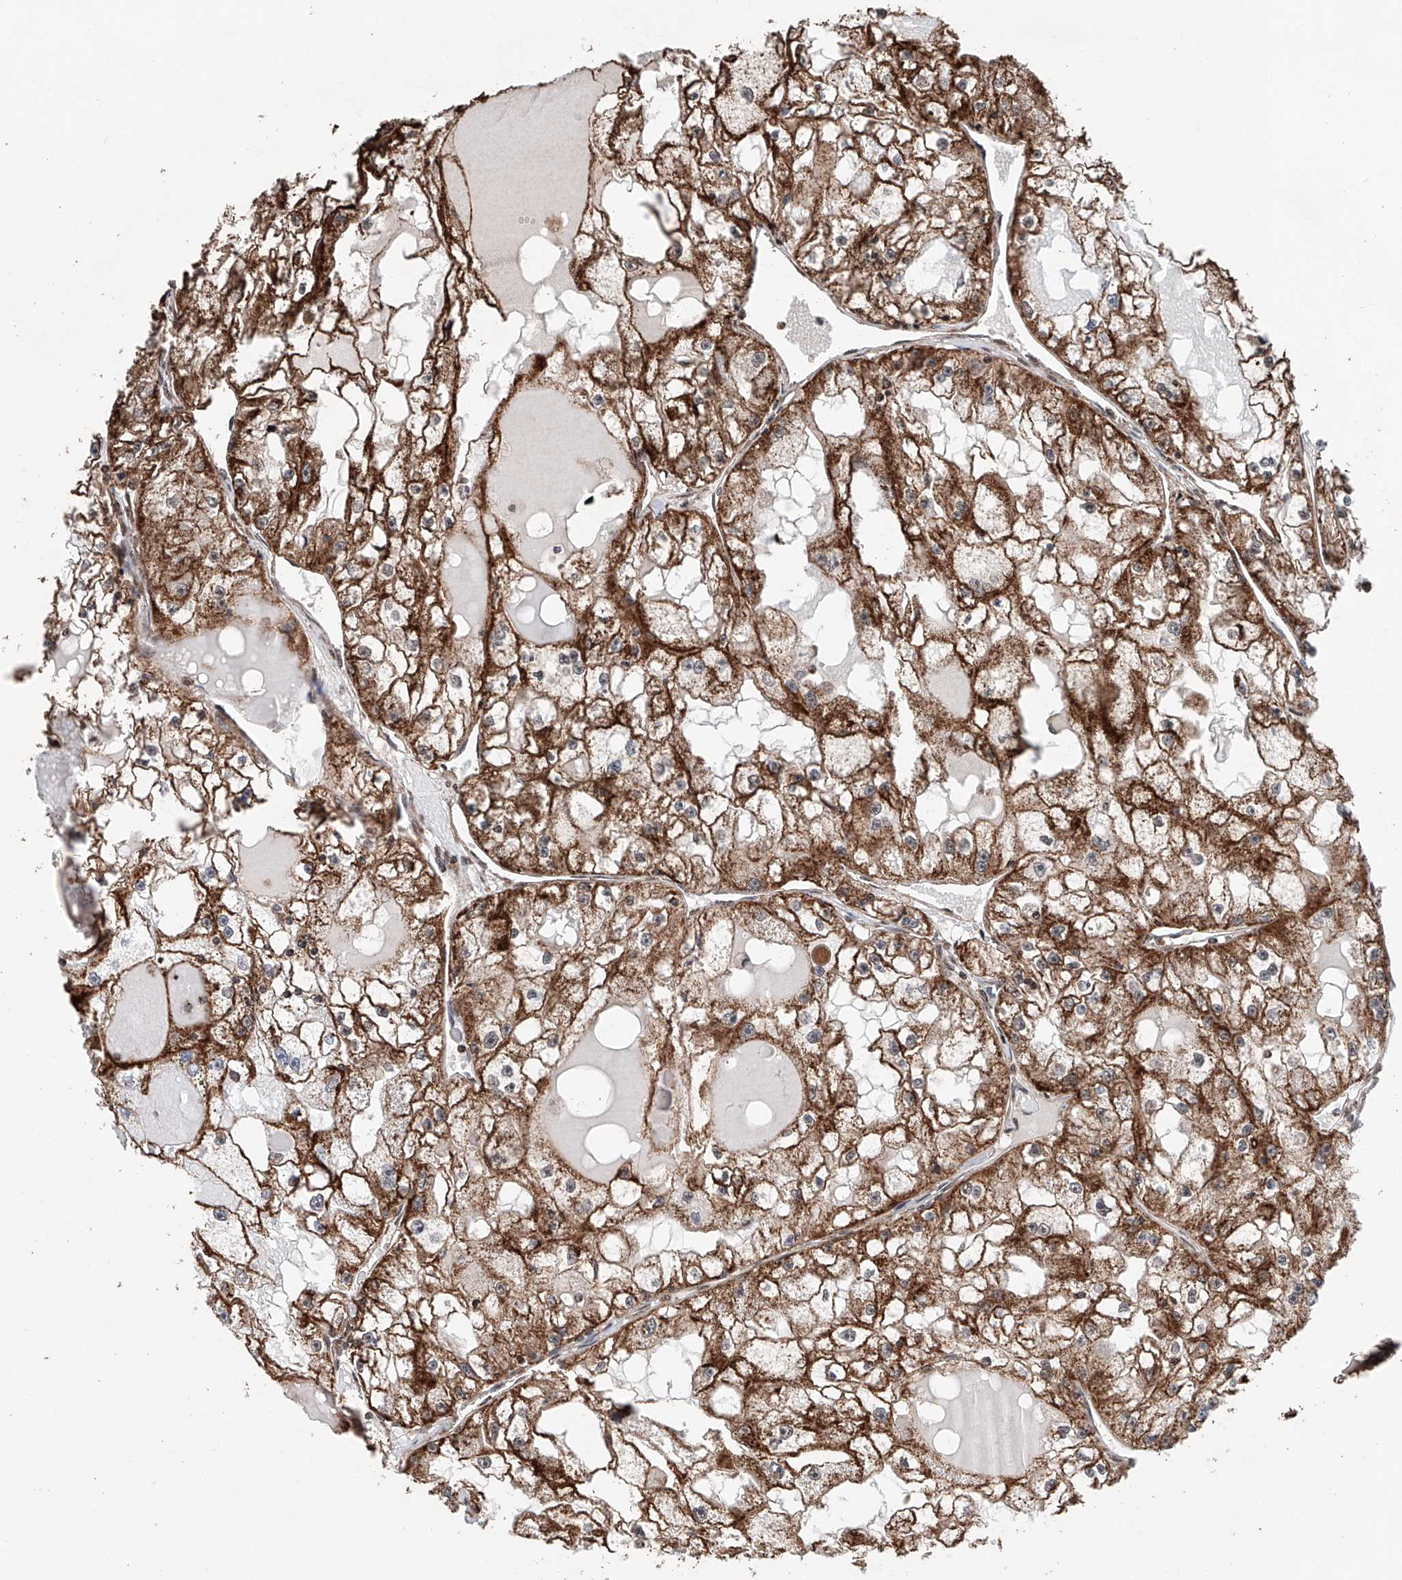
{"staining": {"intensity": "strong", "quantity": ">75%", "location": "cytoplasmic/membranous"}, "tissue": "renal cancer", "cell_type": "Tumor cells", "image_type": "cancer", "snomed": [{"axis": "morphology", "description": "Adenocarcinoma, NOS"}, {"axis": "topography", "description": "Kidney"}], "caption": "Adenocarcinoma (renal) was stained to show a protein in brown. There is high levels of strong cytoplasmic/membranous staining in about >75% of tumor cells.", "gene": "ZNF445", "patient": {"sex": "male", "age": 56}}